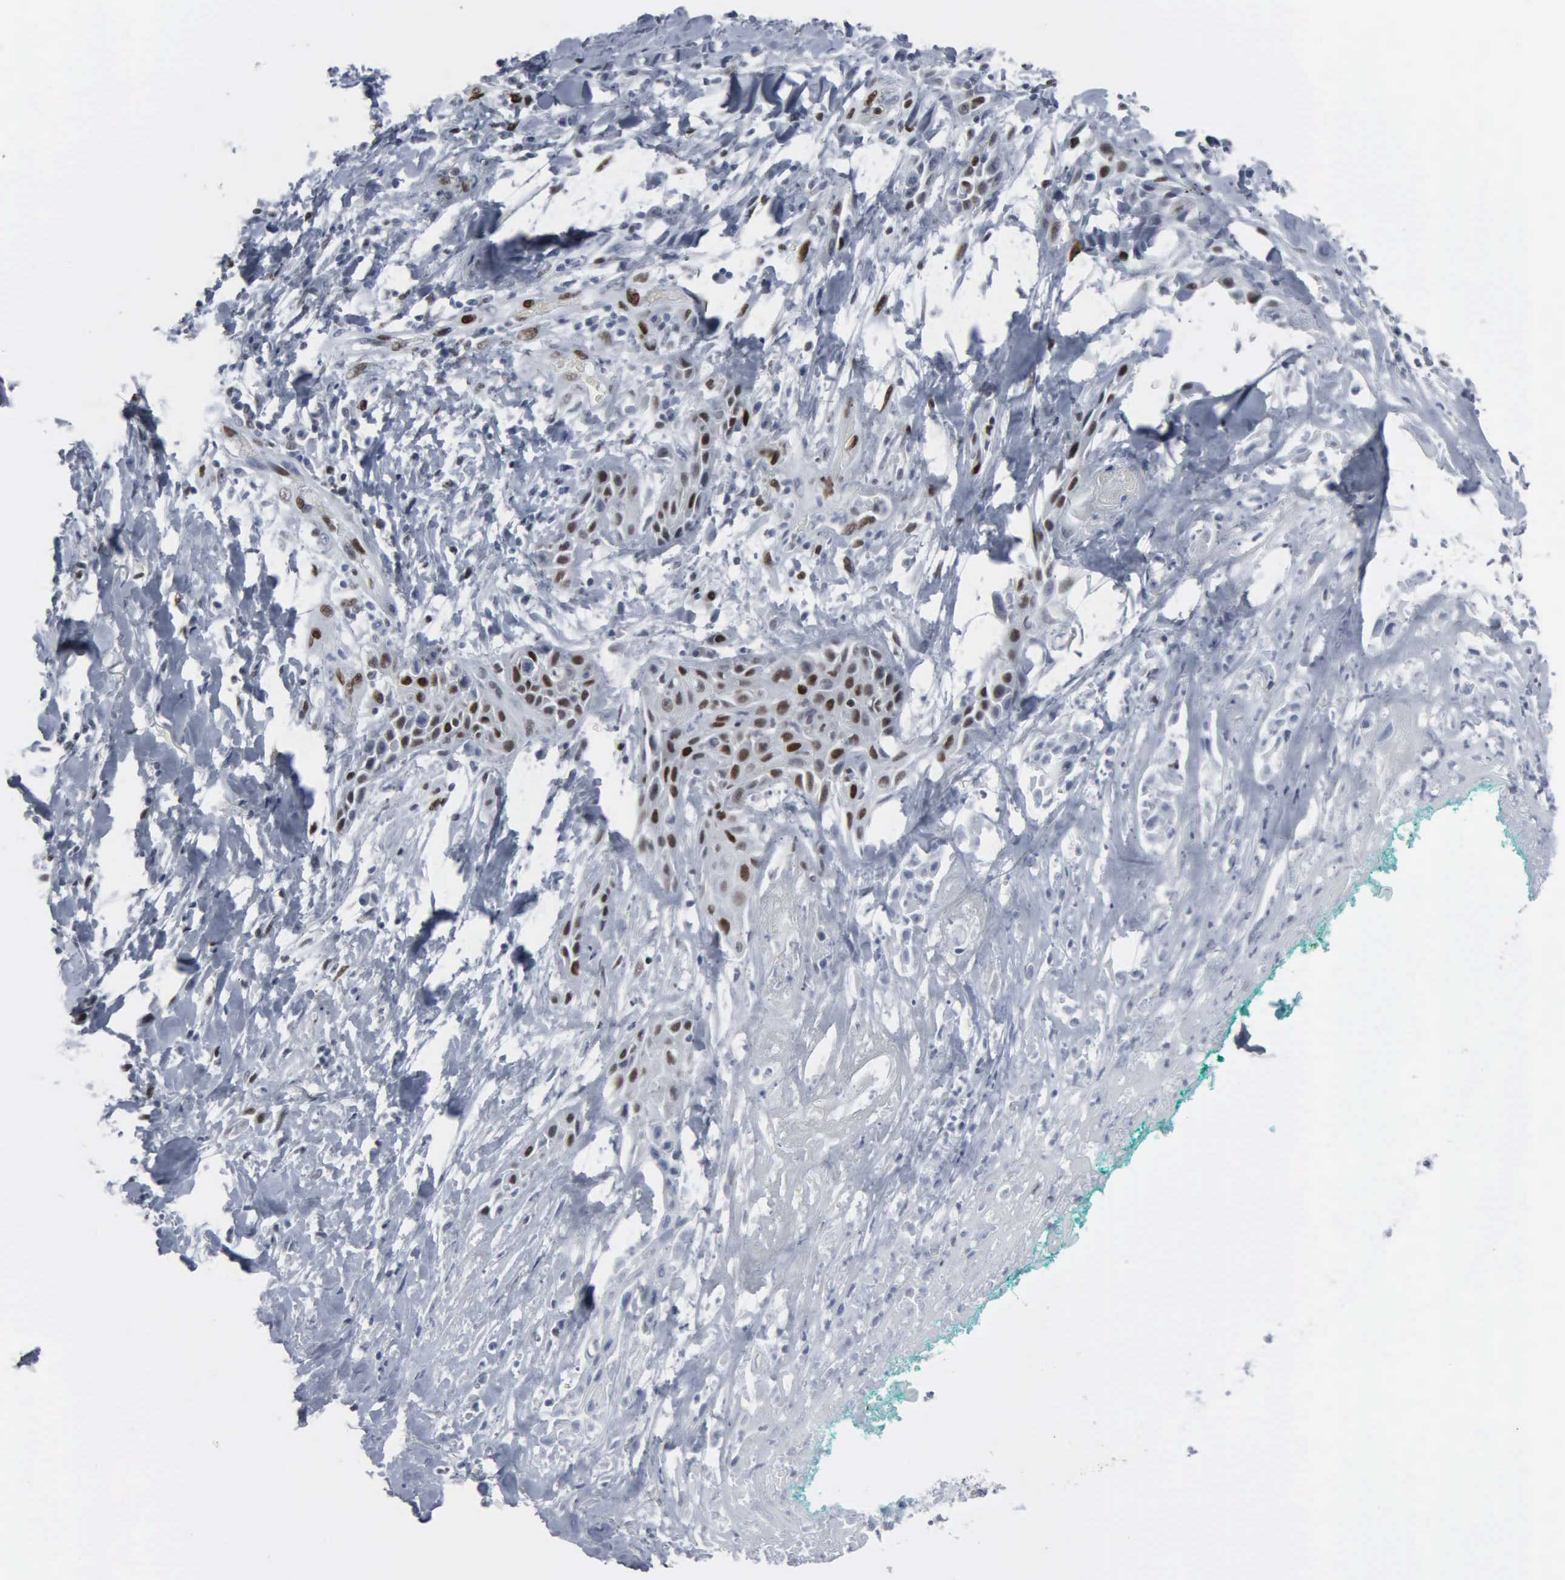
{"staining": {"intensity": "moderate", "quantity": "25%-75%", "location": "nuclear"}, "tissue": "skin cancer", "cell_type": "Tumor cells", "image_type": "cancer", "snomed": [{"axis": "morphology", "description": "Squamous cell carcinoma, NOS"}, {"axis": "topography", "description": "Skin"}, {"axis": "topography", "description": "Anal"}], "caption": "Squamous cell carcinoma (skin) stained with a brown dye displays moderate nuclear positive positivity in about 25%-75% of tumor cells.", "gene": "CCND3", "patient": {"sex": "male", "age": 64}}